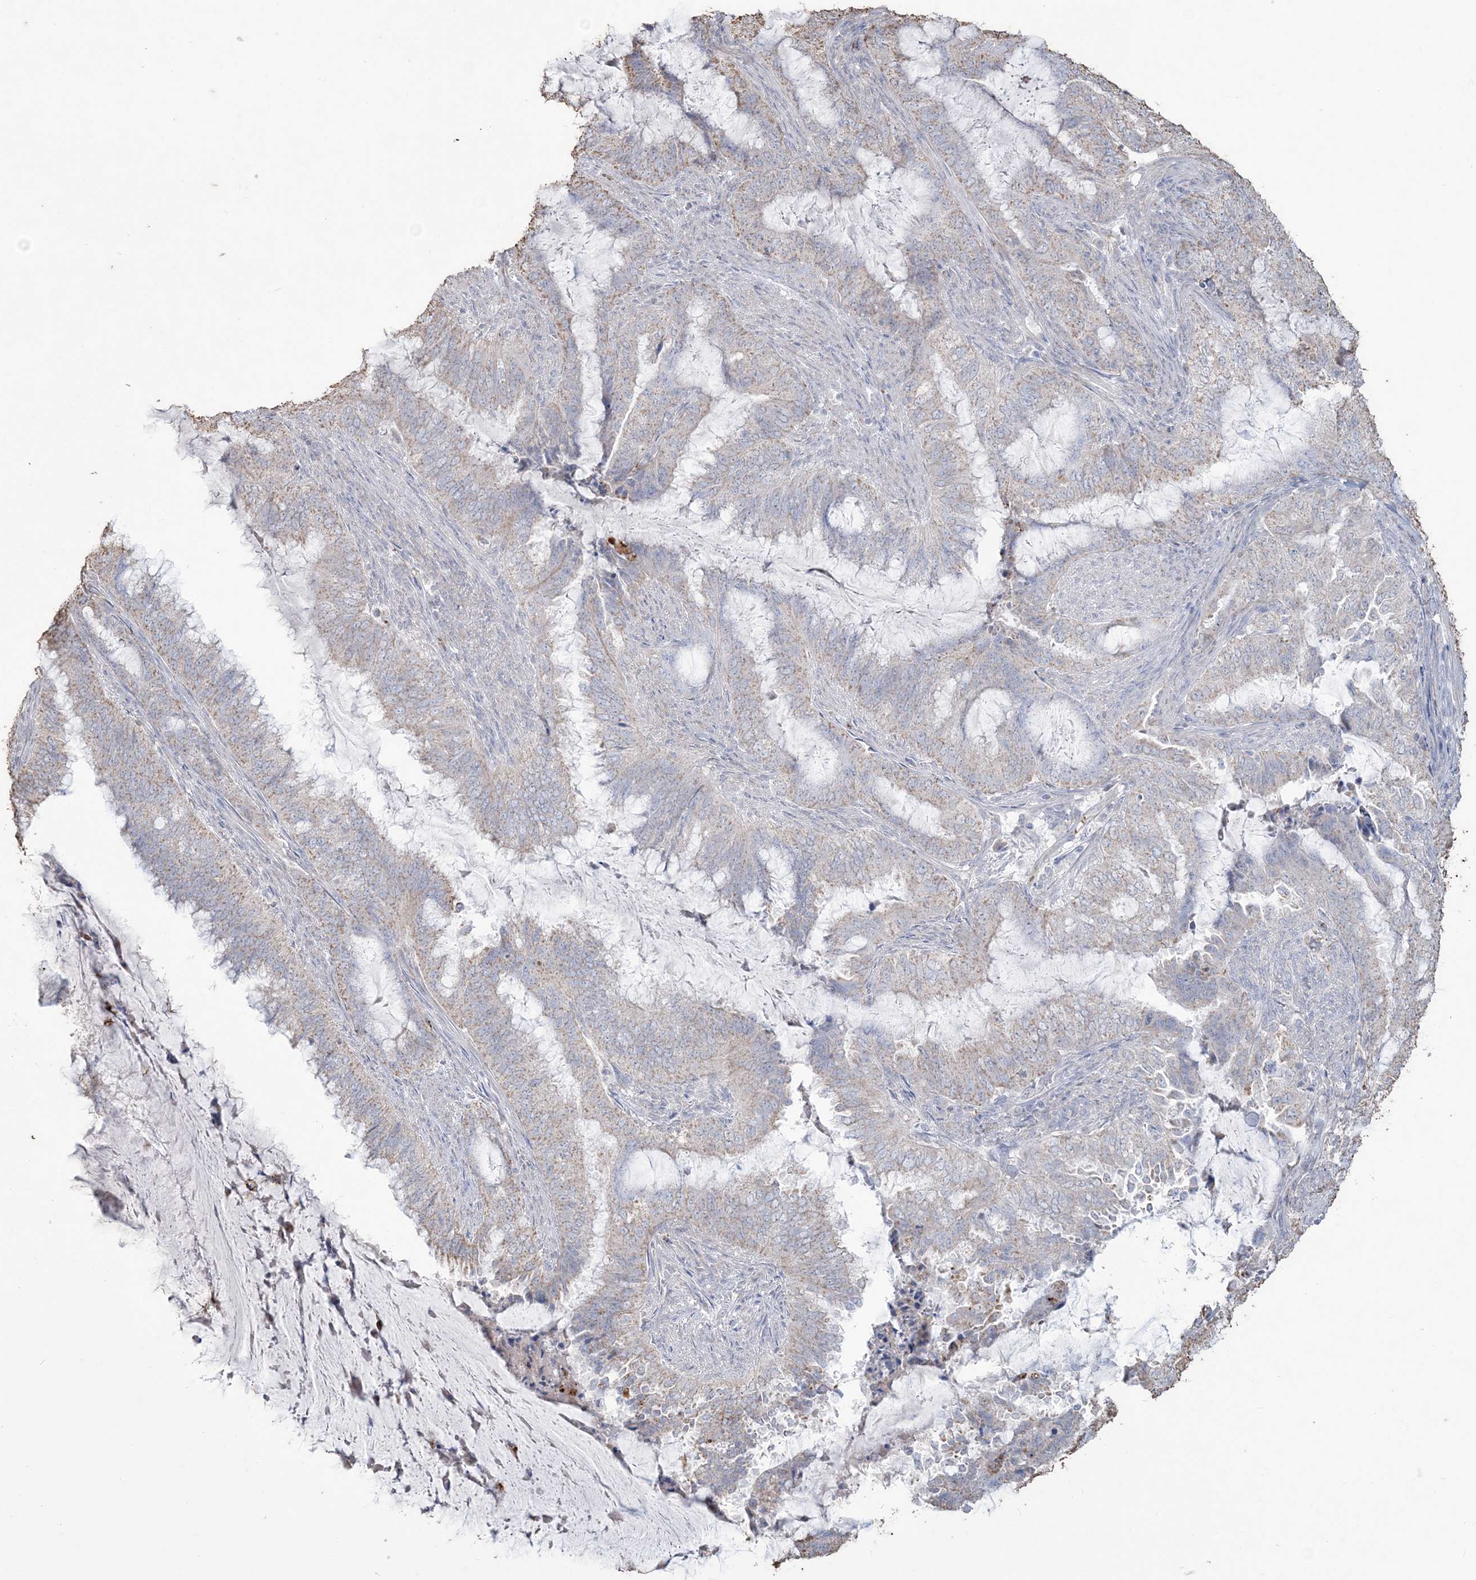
{"staining": {"intensity": "weak", "quantity": "25%-75%", "location": "cytoplasmic/membranous"}, "tissue": "endometrial cancer", "cell_type": "Tumor cells", "image_type": "cancer", "snomed": [{"axis": "morphology", "description": "Adenocarcinoma, NOS"}, {"axis": "topography", "description": "Endometrium"}], "caption": "The histopathology image displays staining of endometrial cancer, revealing weak cytoplasmic/membranous protein expression (brown color) within tumor cells. (DAB (3,3'-diaminobenzidine) IHC with brightfield microscopy, high magnification).", "gene": "SFMBT2", "patient": {"sex": "female", "age": 51}}